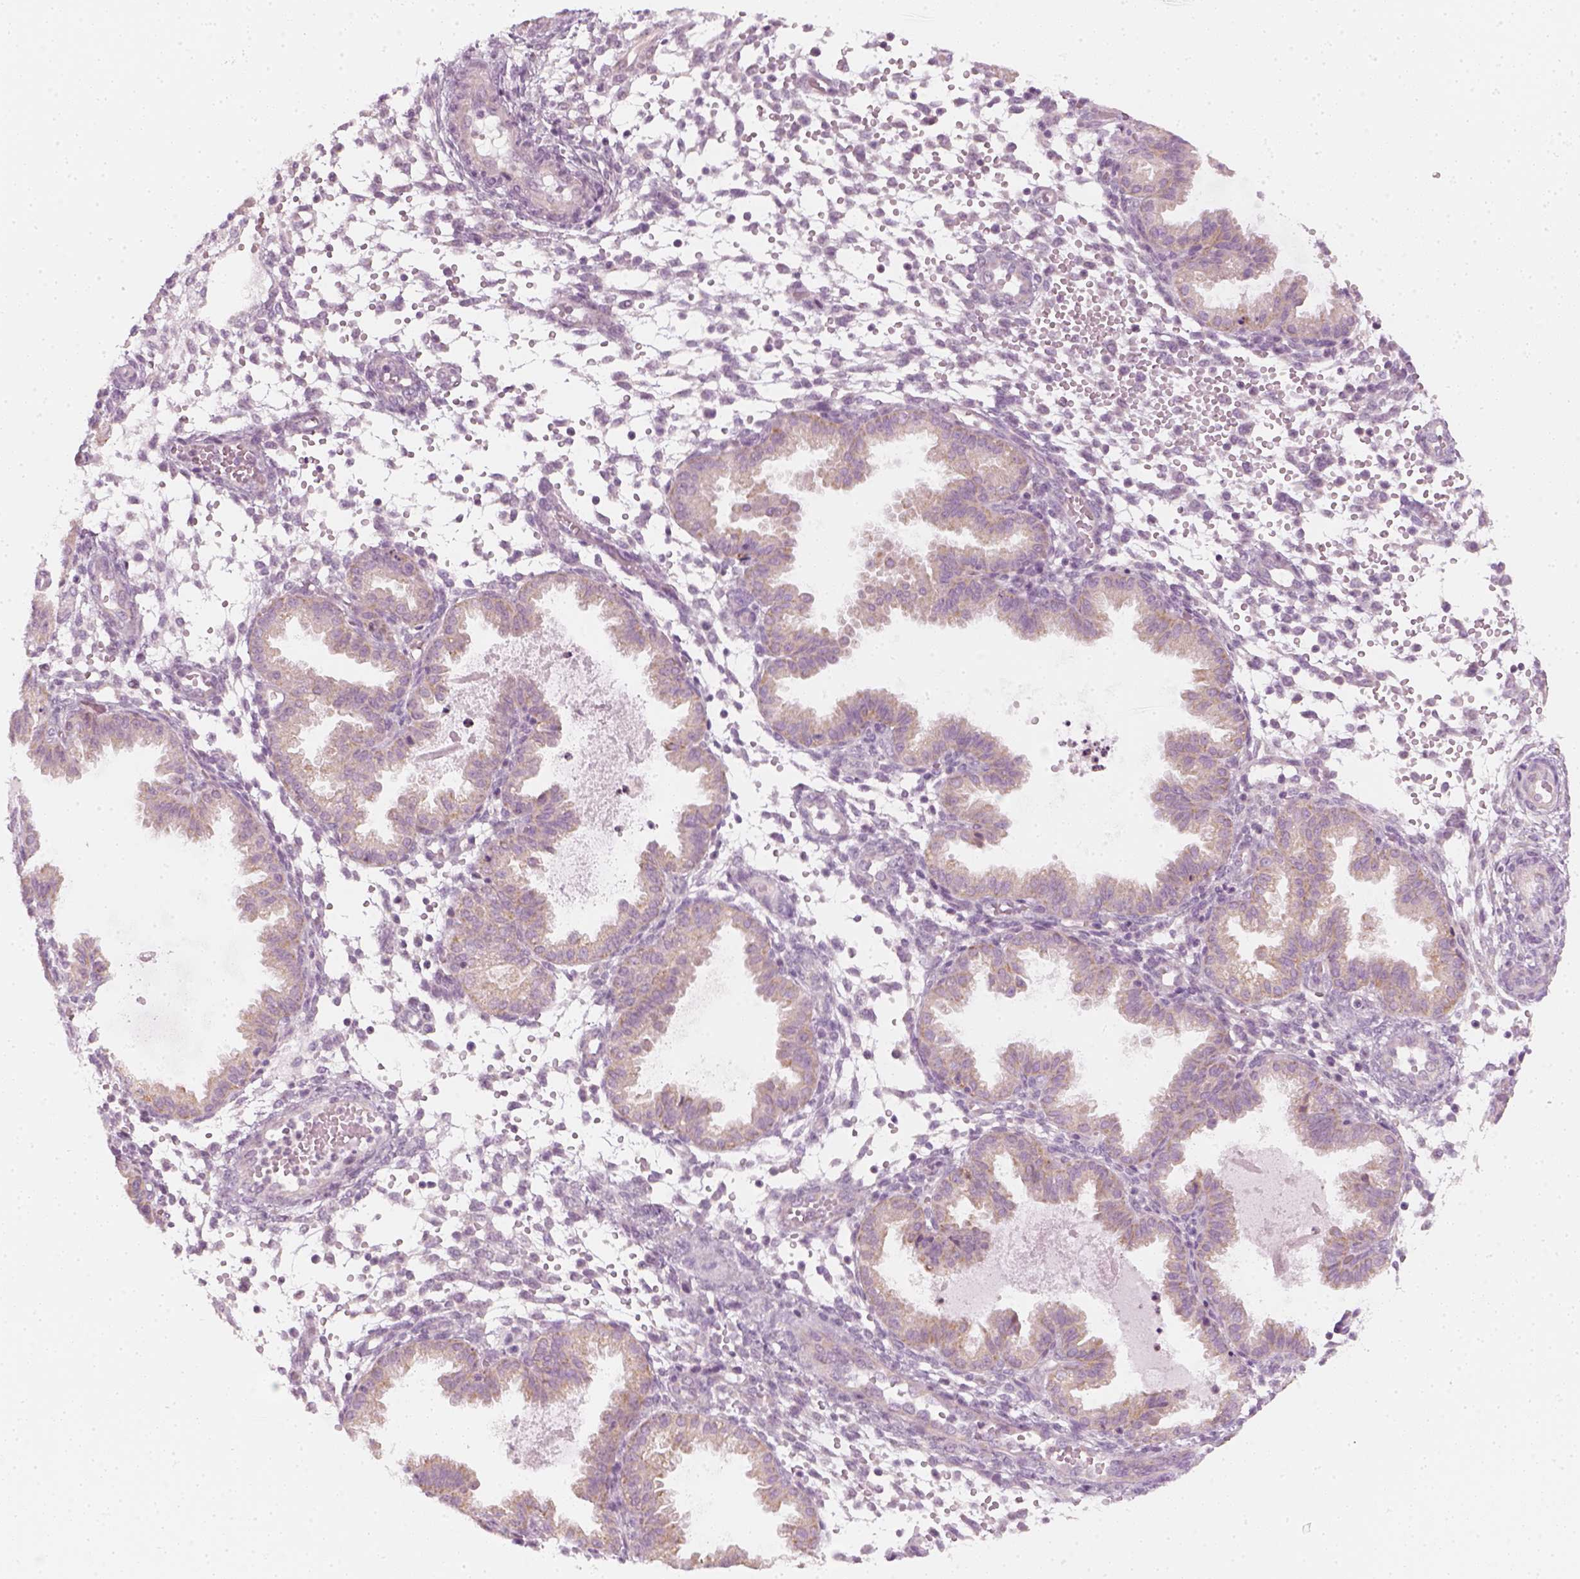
{"staining": {"intensity": "negative", "quantity": "none", "location": "none"}, "tissue": "endometrium", "cell_type": "Cells in endometrial stroma", "image_type": "normal", "snomed": [{"axis": "morphology", "description": "Normal tissue, NOS"}, {"axis": "topography", "description": "Endometrium"}], "caption": "DAB immunohistochemical staining of normal endometrium displays no significant staining in cells in endometrial stroma. The staining was performed using DAB (3,3'-diaminobenzidine) to visualize the protein expression in brown, while the nuclei were stained in blue with hematoxylin (Magnification: 20x).", "gene": "PRAME", "patient": {"sex": "female", "age": 33}}